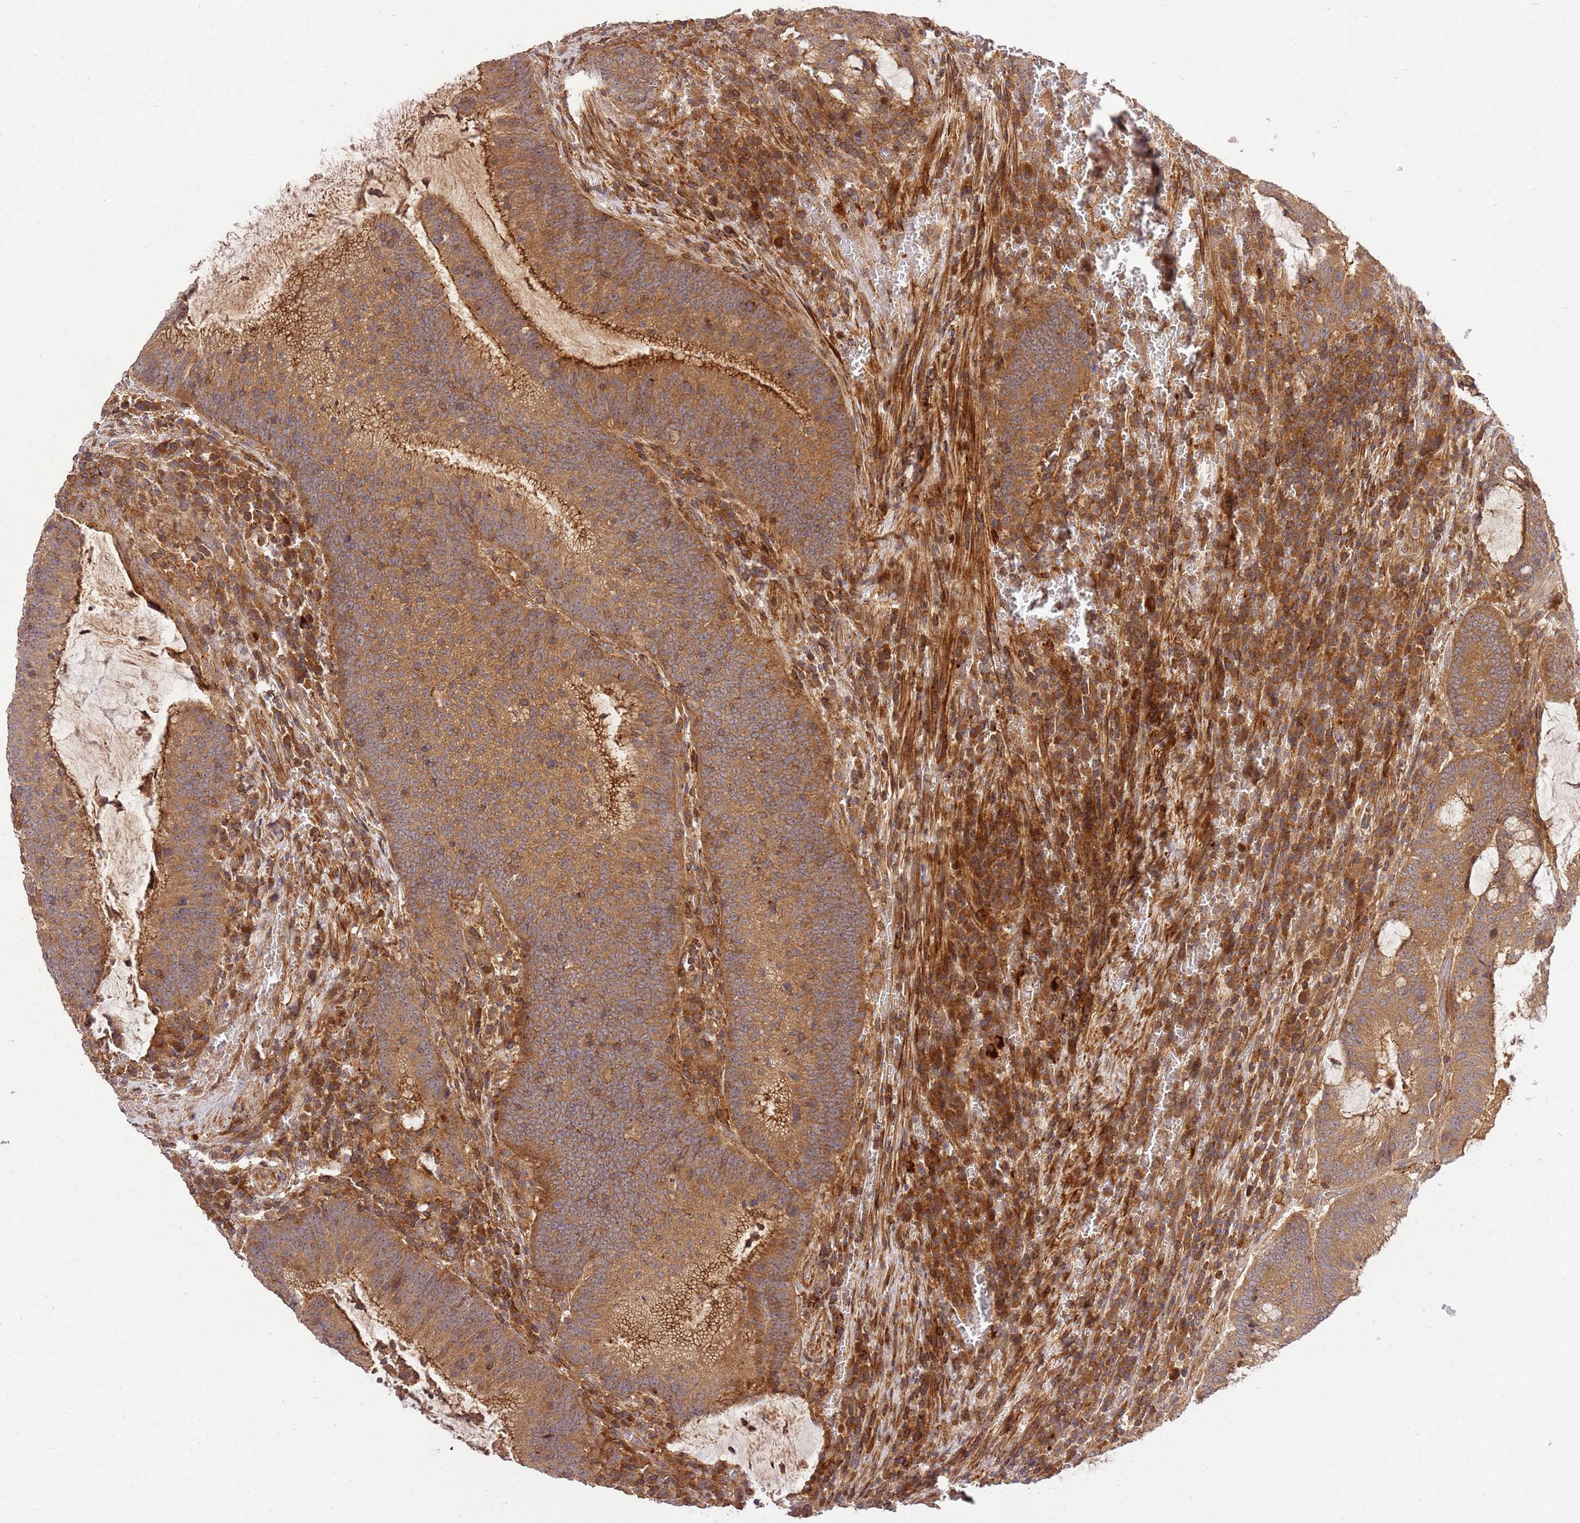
{"staining": {"intensity": "moderate", "quantity": ">75%", "location": "cytoplasmic/membranous"}, "tissue": "colorectal cancer", "cell_type": "Tumor cells", "image_type": "cancer", "snomed": [{"axis": "morphology", "description": "Adenocarcinoma, NOS"}, {"axis": "topography", "description": "Rectum"}], "caption": "Colorectal cancer was stained to show a protein in brown. There is medium levels of moderate cytoplasmic/membranous positivity in about >75% of tumor cells.", "gene": "GAREM1", "patient": {"sex": "female", "age": 77}}